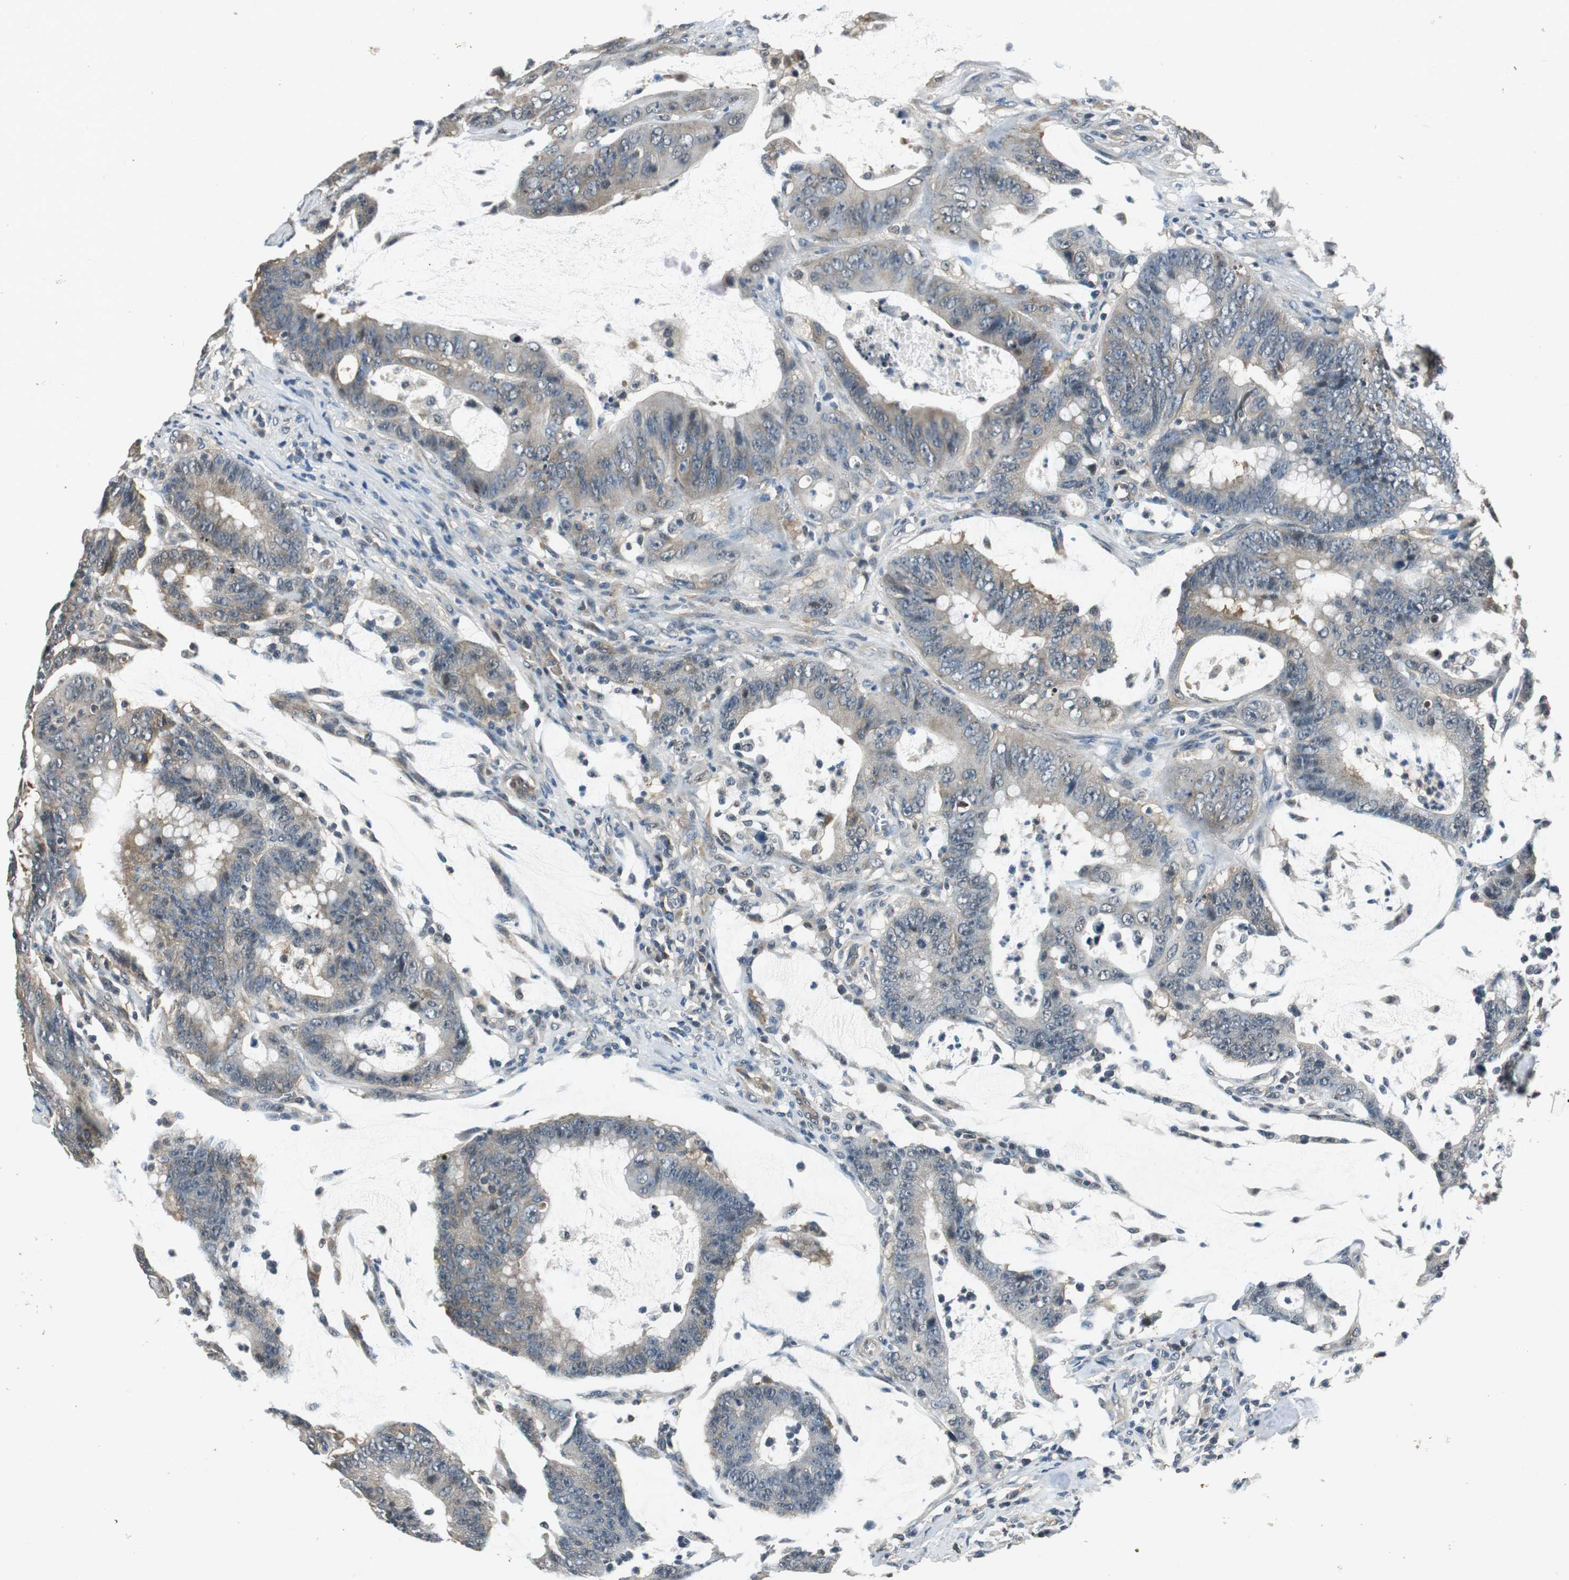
{"staining": {"intensity": "weak", "quantity": ">75%", "location": "cytoplasmic/membranous"}, "tissue": "colorectal cancer", "cell_type": "Tumor cells", "image_type": "cancer", "snomed": [{"axis": "morphology", "description": "Adenocarcinoma, NOS"}, {"axis": "topography", "description": "Colon"}], "caption": "Immunohistochemical staining of human colorectal cancer (adenocarcinoma) displays low levels of weak cytoplasmic/membranous positivity in about >75% of tumor cells. (DAB IHC, brown staining for protein, blue staining for nuclei).", "gene": "PSMB4", "patient": {"sex": "male", "age": 45}}